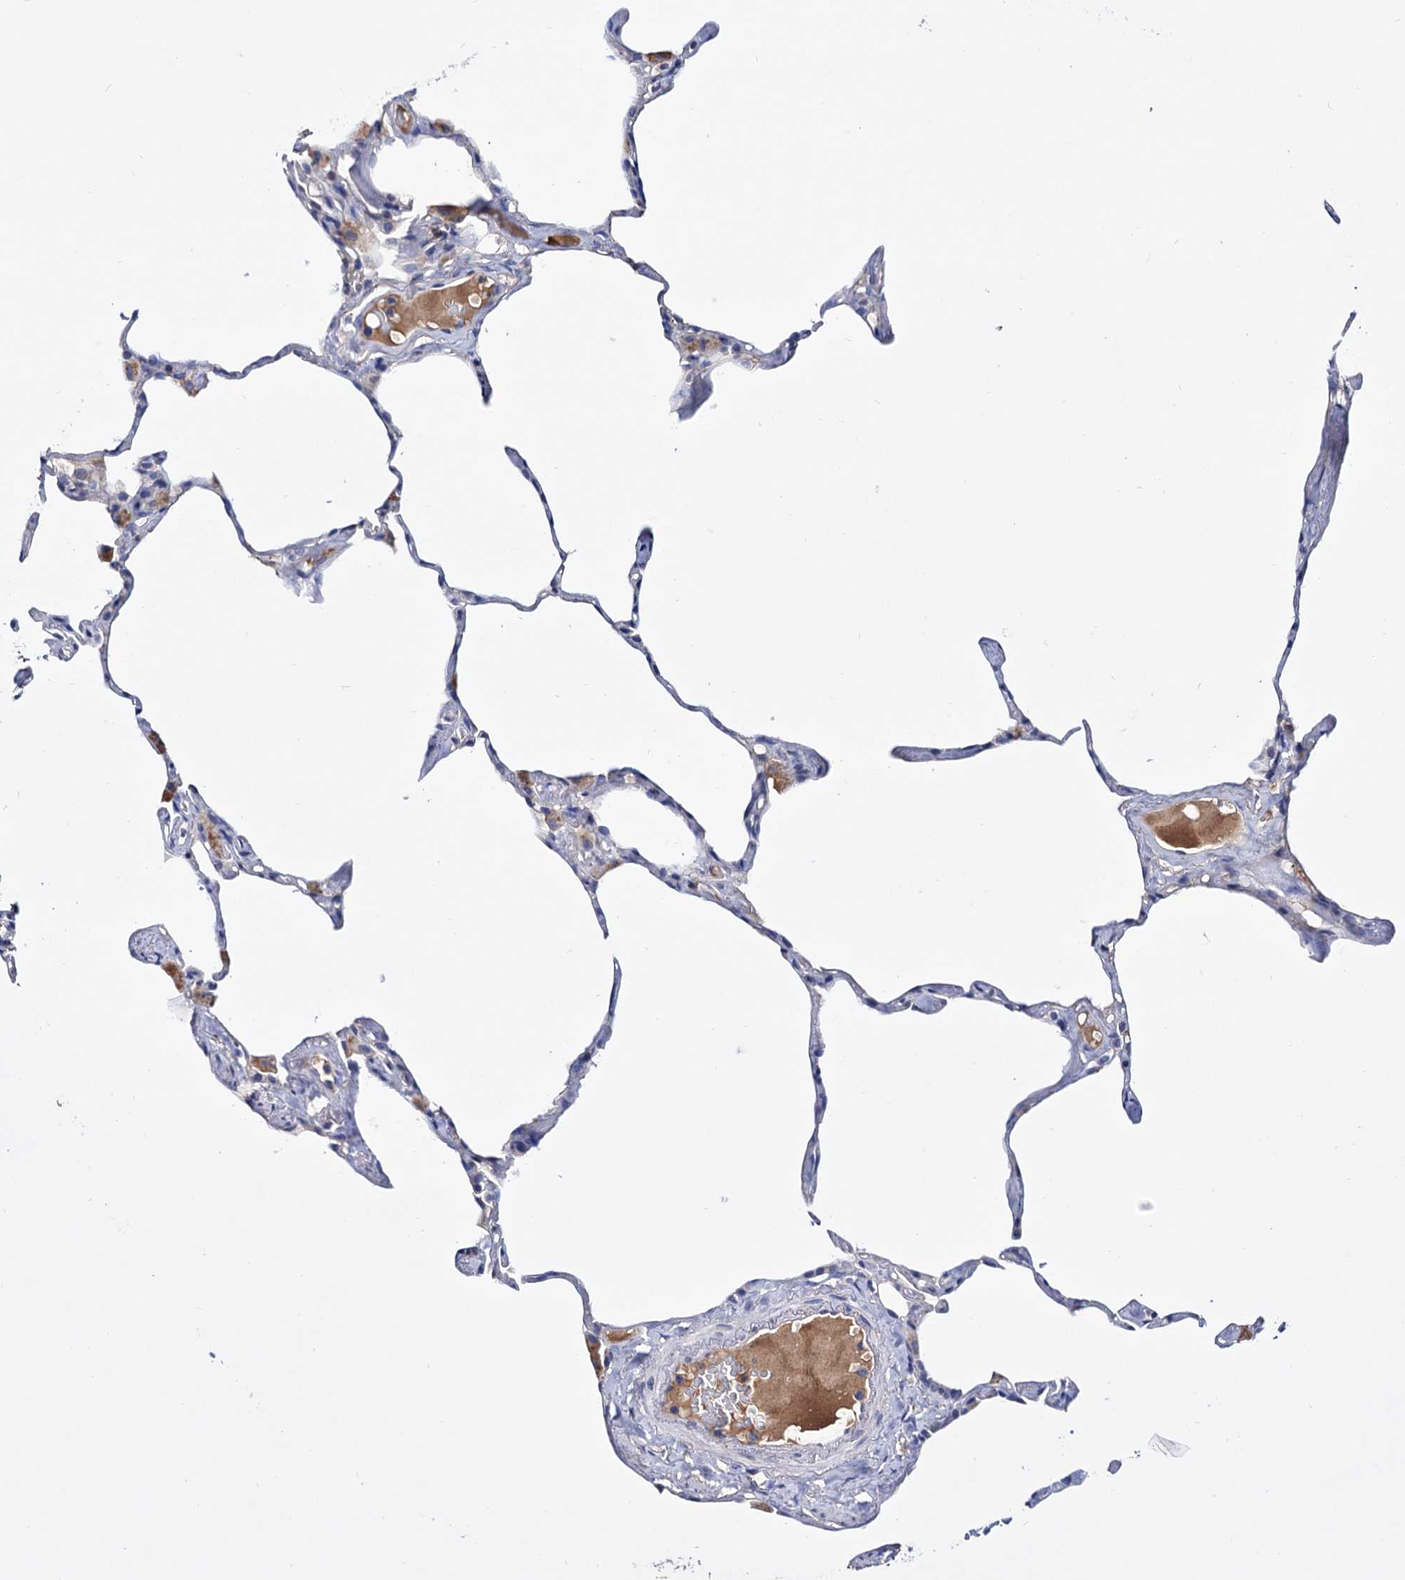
{"staining": {"intensity": "negative", "quantity": "none", "location": "none"}, "tissue": "lung", "cell_type": "Alveolar cells", "image_type": "normal", "snomed": [{"axis": "morphology", "description": "Normal tissue, NOS"}, {"axis": "topography", "description": "Lung"}], "caption": "Immunohistochemical staining of normal human lung reveals no significant expression in alveolar cells.", "gene": "NPAS4", "patient": {"sex": "male", "age": 65}}